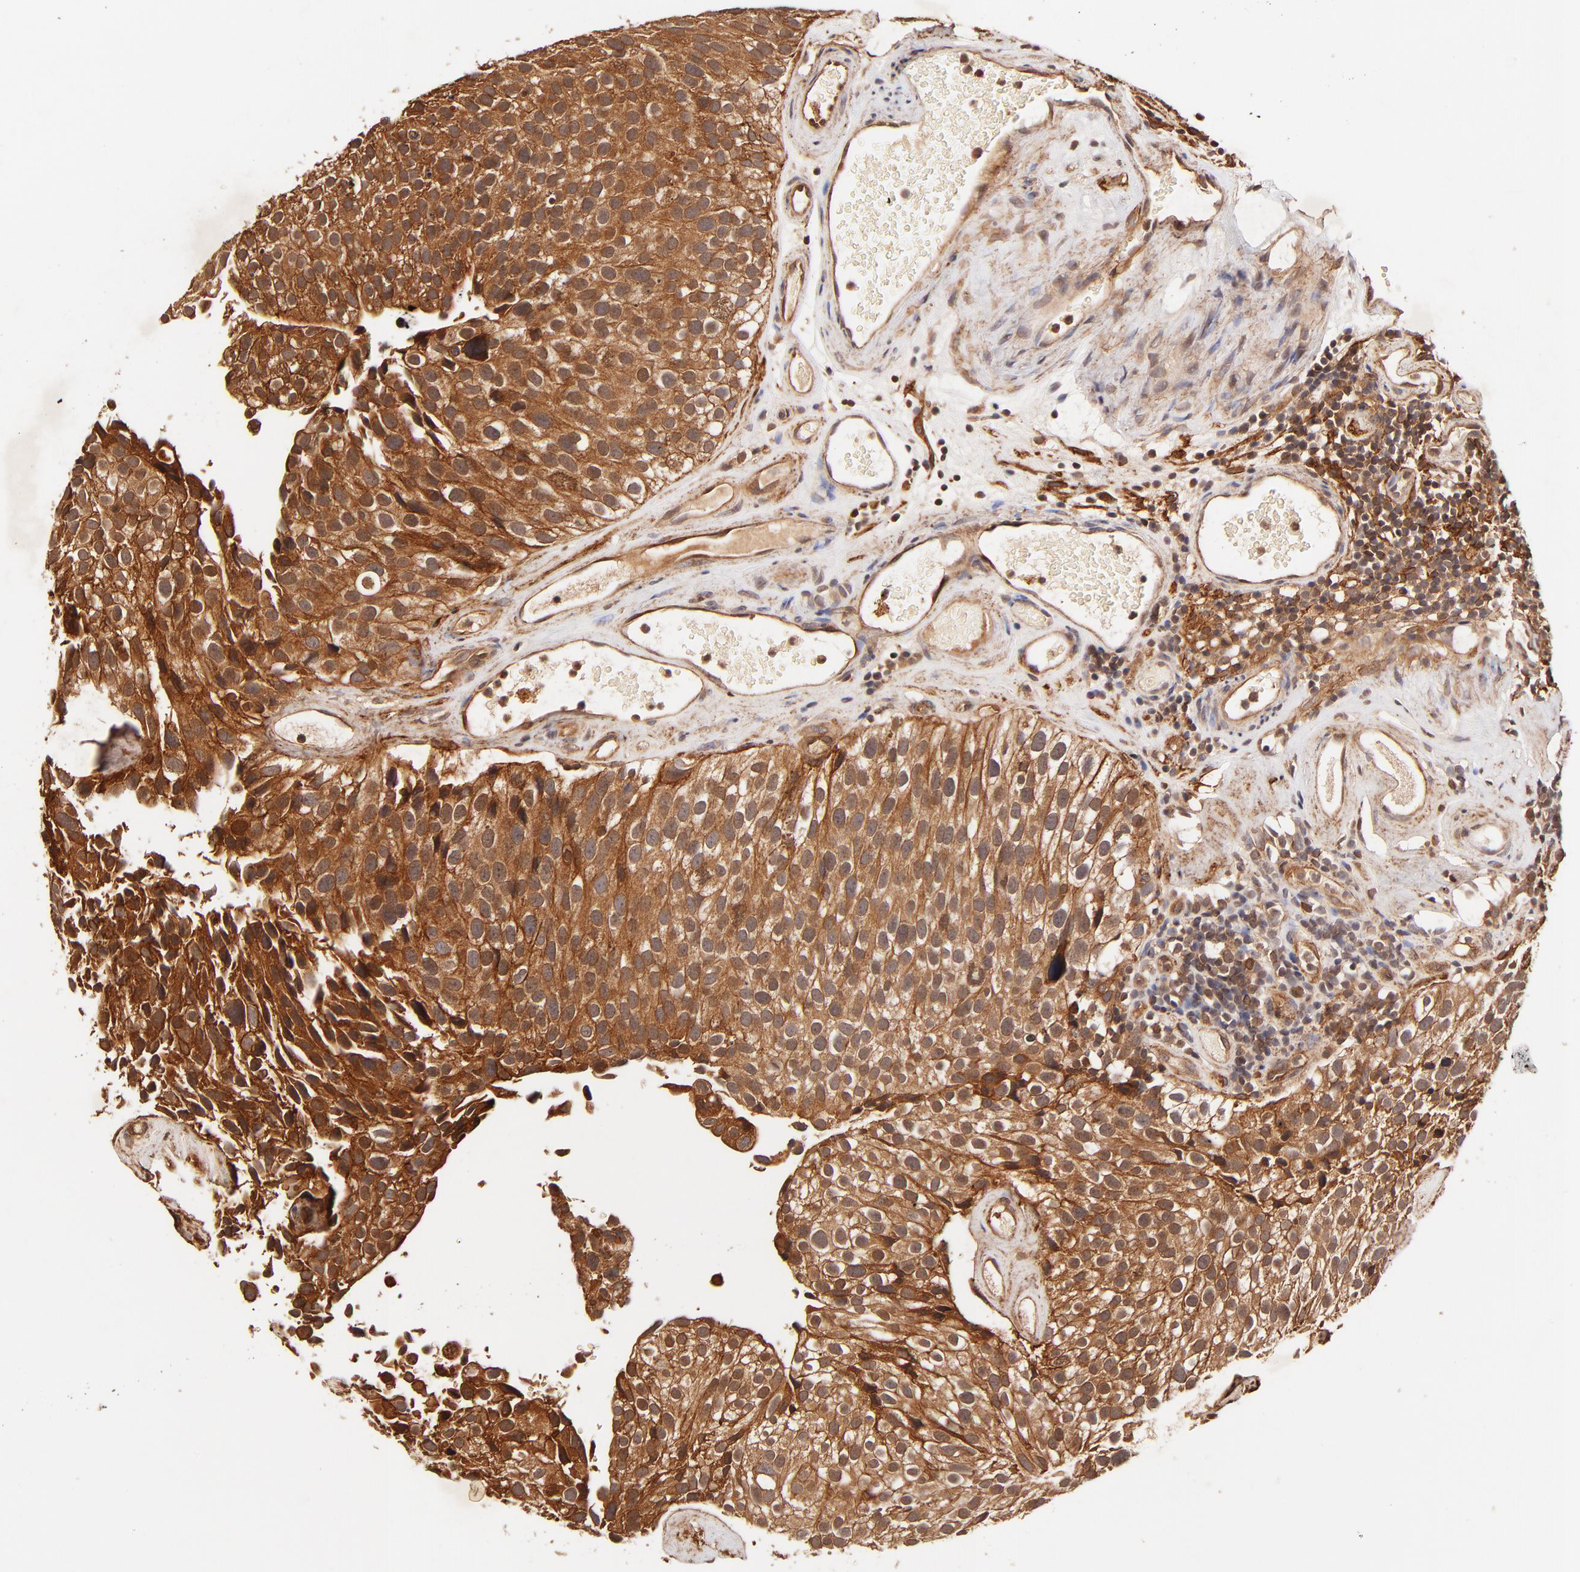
{"staining": {"intensity": "strong", "quantity": ">75%", "location": "cytoplasmic/membranous"}, "tissue": "urothelial cancer", "cell_type": "Tumor cells", "image_type": "cancer", "snomed": [{"axis": "morphology", "description": "Urothelial carcinoma, High grade"}, {"axis": "topography", "description": "Urinary bladder"}], "caption": "Tumor cells show high levels of strong cytoplasmic/membranous expression in about >75% of cells in urothelial cancer.", "gene": "ITGB1", "patient": {"sex": "male", "age": 72}}